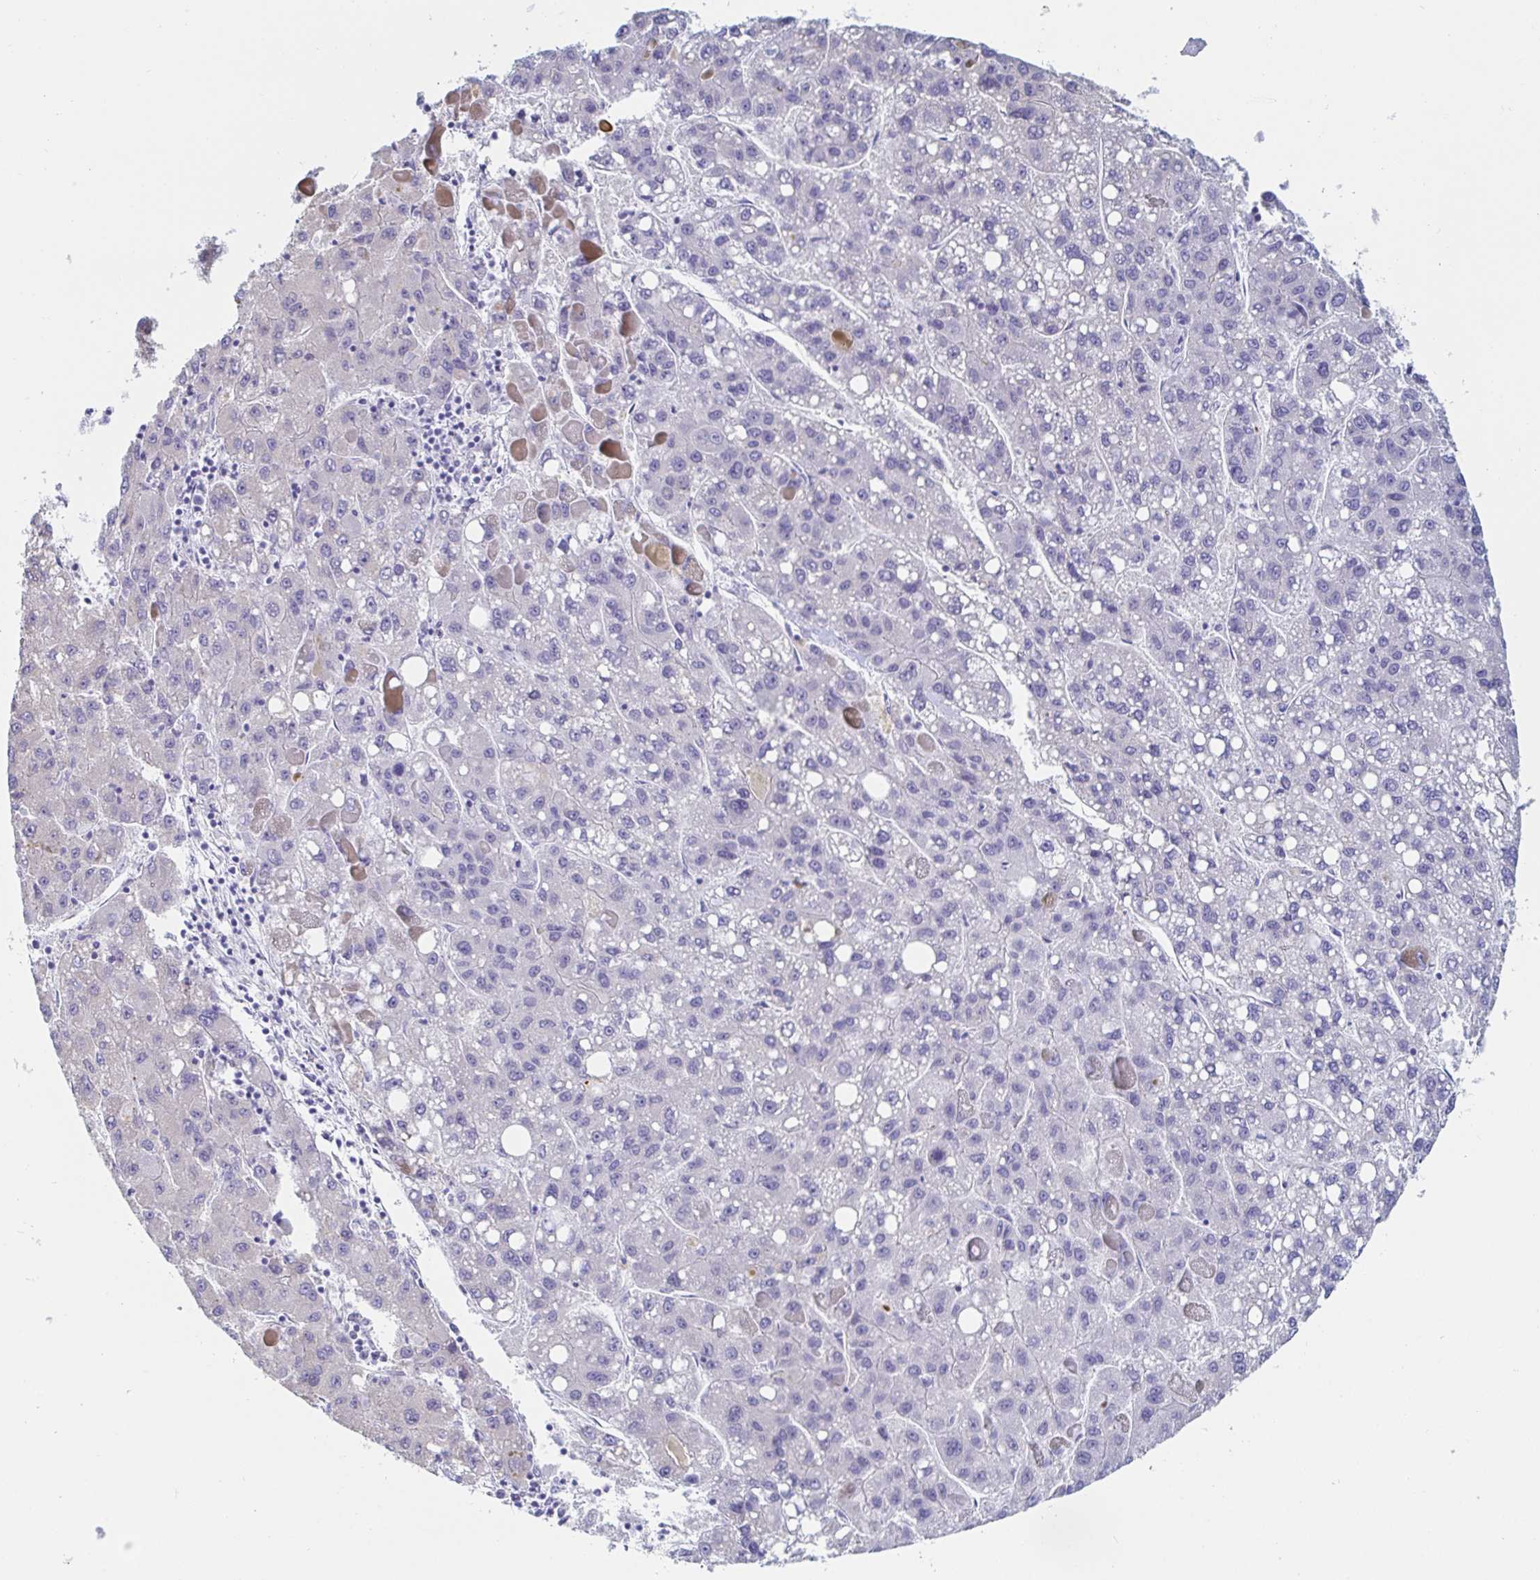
{"staining": {"intensity": "negative", "quantity": "none", "location": "none"}, "tissue": "liver cancer", "cell_type": "Tumor cells", "image_type": "cancer", "snomed": [{"axis": "morphology", "description": "Carcinoma, Hepatocellular, NOS"}, {"axis": "topography", "description": "Liver"}], "caption": "Immunohistochemistry photomicrograph of neoplastic tissue: human liver cancer (hepatocellular carcinoma) stained with DAB (3,3'-diaminobenzidine) shows no significant protein positivity in tumor cells.", "gene": "C4orf17", "patient": {"sex": "female", "age": 82}}